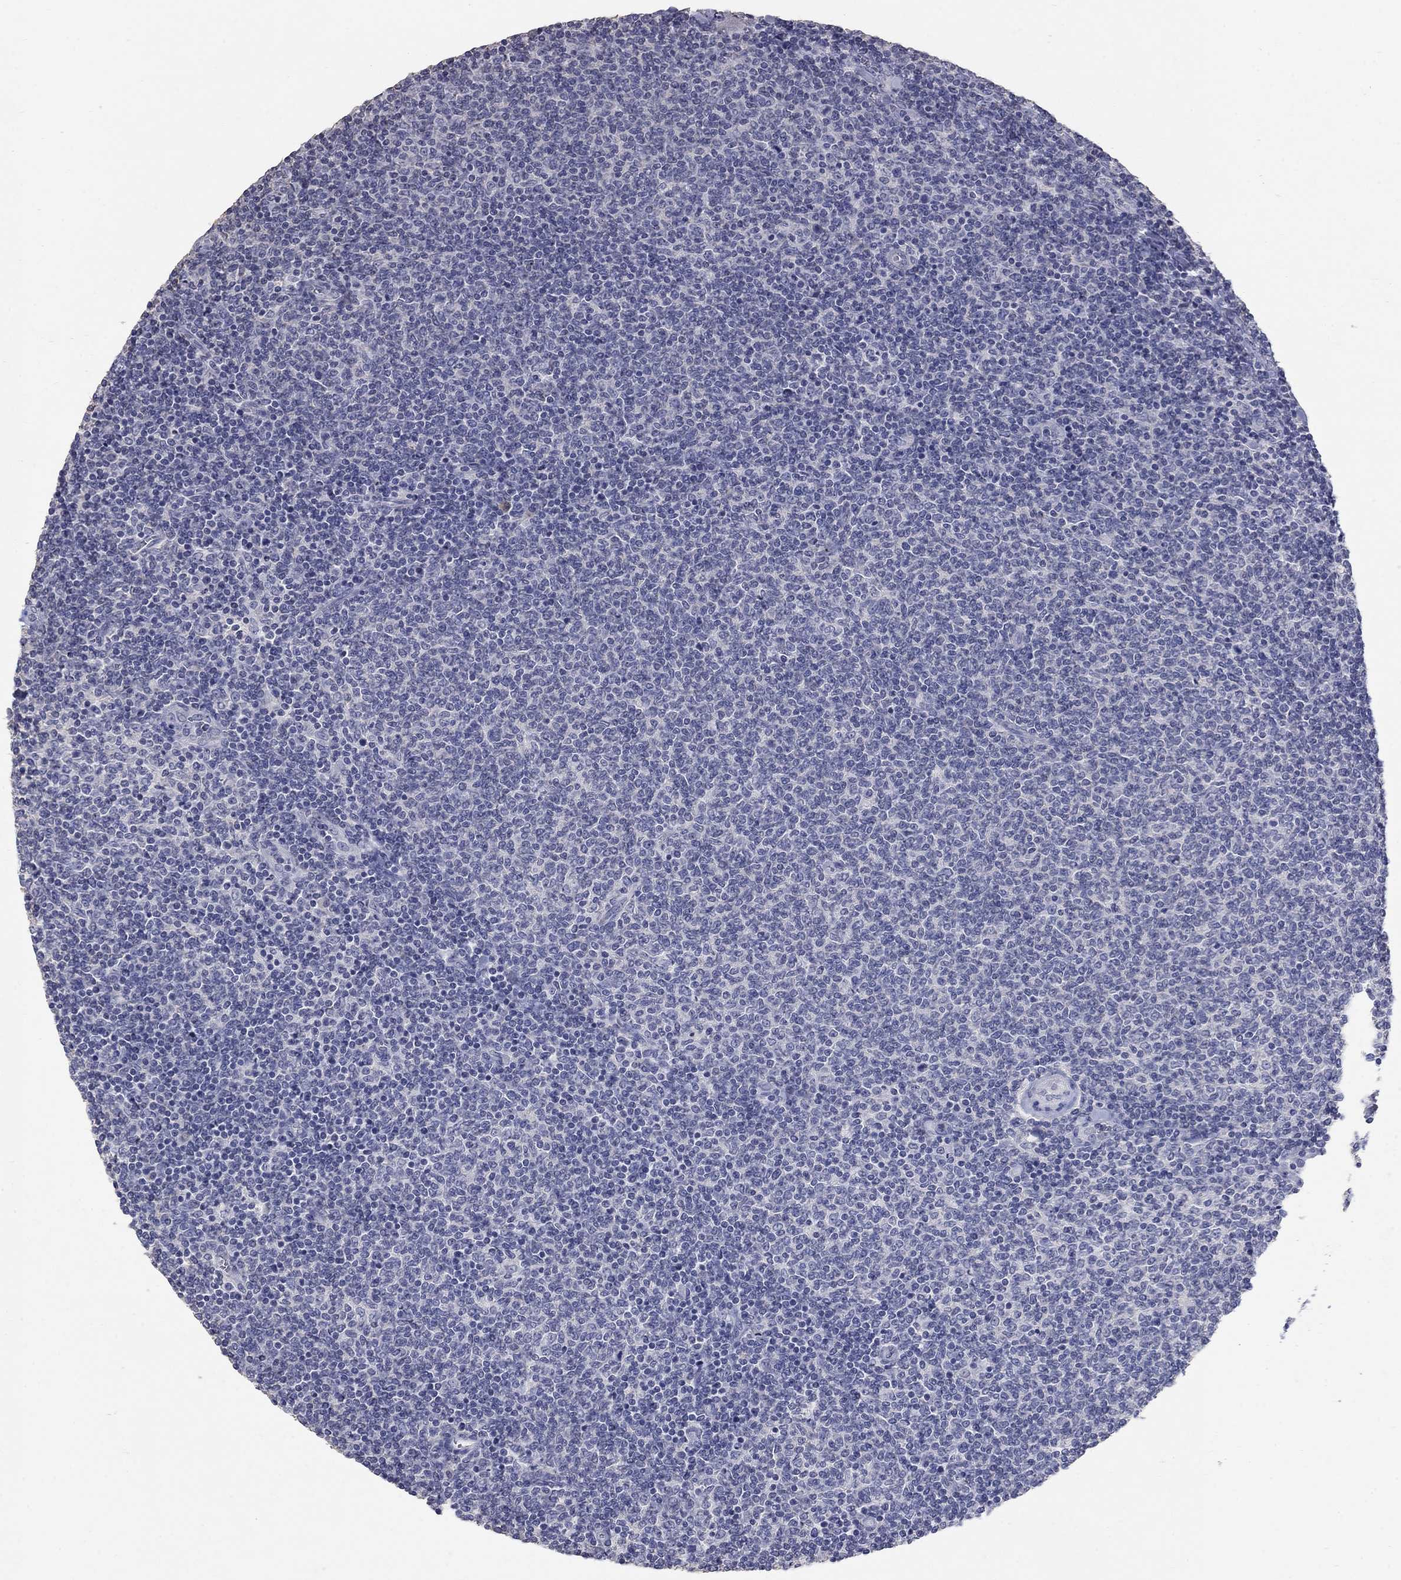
{"staining": {"intensity": "negative", "quantity": "none", "location": "none"}, "tissue": "lymphoma", "cell_type": "Tumor cells", "image_type": "cancer", "snomed": [{"axis": "morphology", "description": "Malignant lymphoma, non-Hodgkin's type, Low grade"}, {"axis": "topography", "description": "Lymph node"}], "caption": "This is an immunohistochemistry histopathology image of human malignant lymphoma, non-Hodgkin's type (low-grade). There is no expression in tumor cells.", "gene": "PTH1R", "patient": {"sex": "male", "age": 52}}